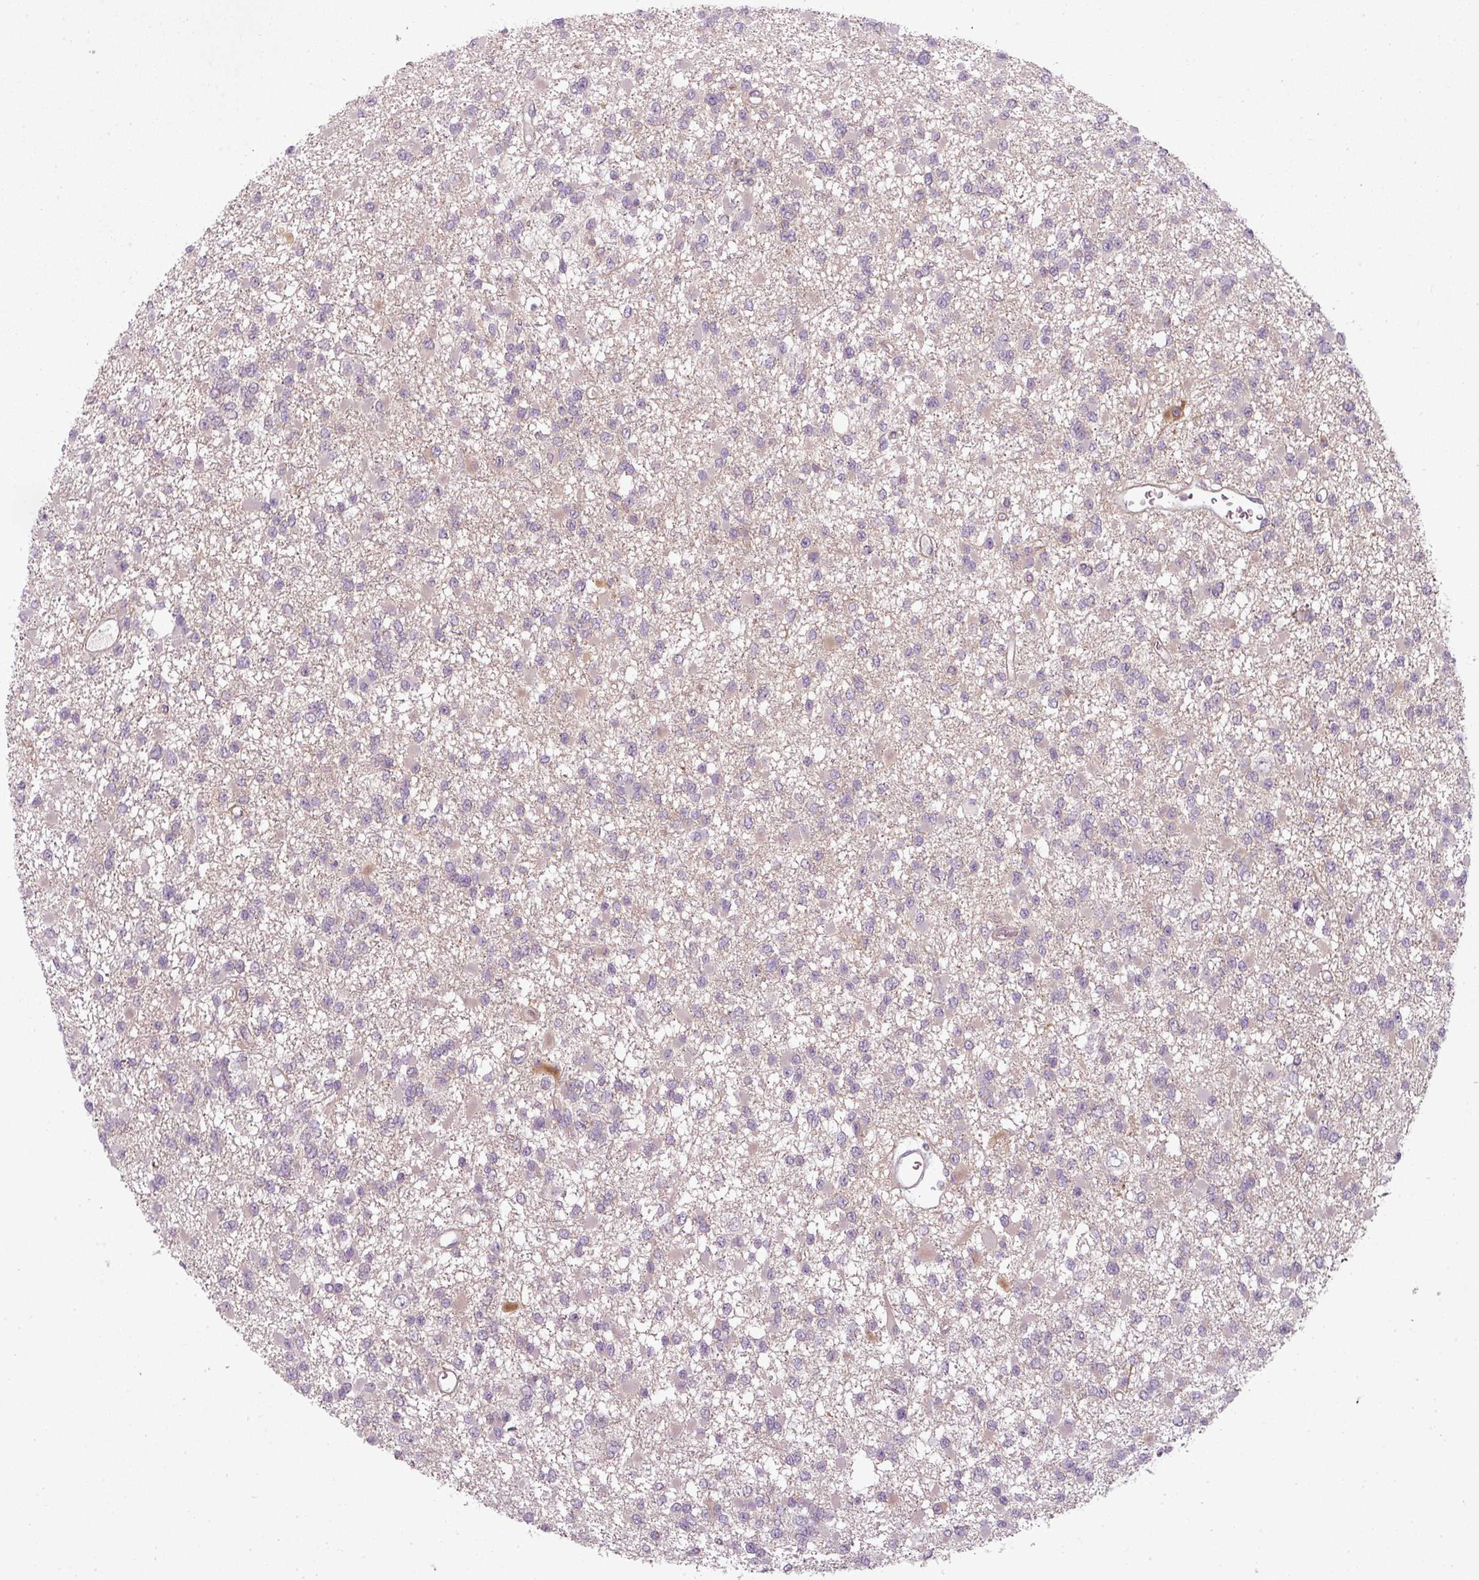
{"staining": {"intensity": "negative", "quantity": "none", "location": "none"}, "tissue": "glioma", "cell_type": "Tumor cells", "image_type": "cancer", "snomed": [{"axis": "morphology", "description": "Glioma, malignant, Low grade"}, {"axis": "topography", "description": "Brain"}], "caption": "Tumor cells are negative for brown protein staining in glioma.", "gene": "SLC16A9", "patient": {"sex": "female", "age": 22}}